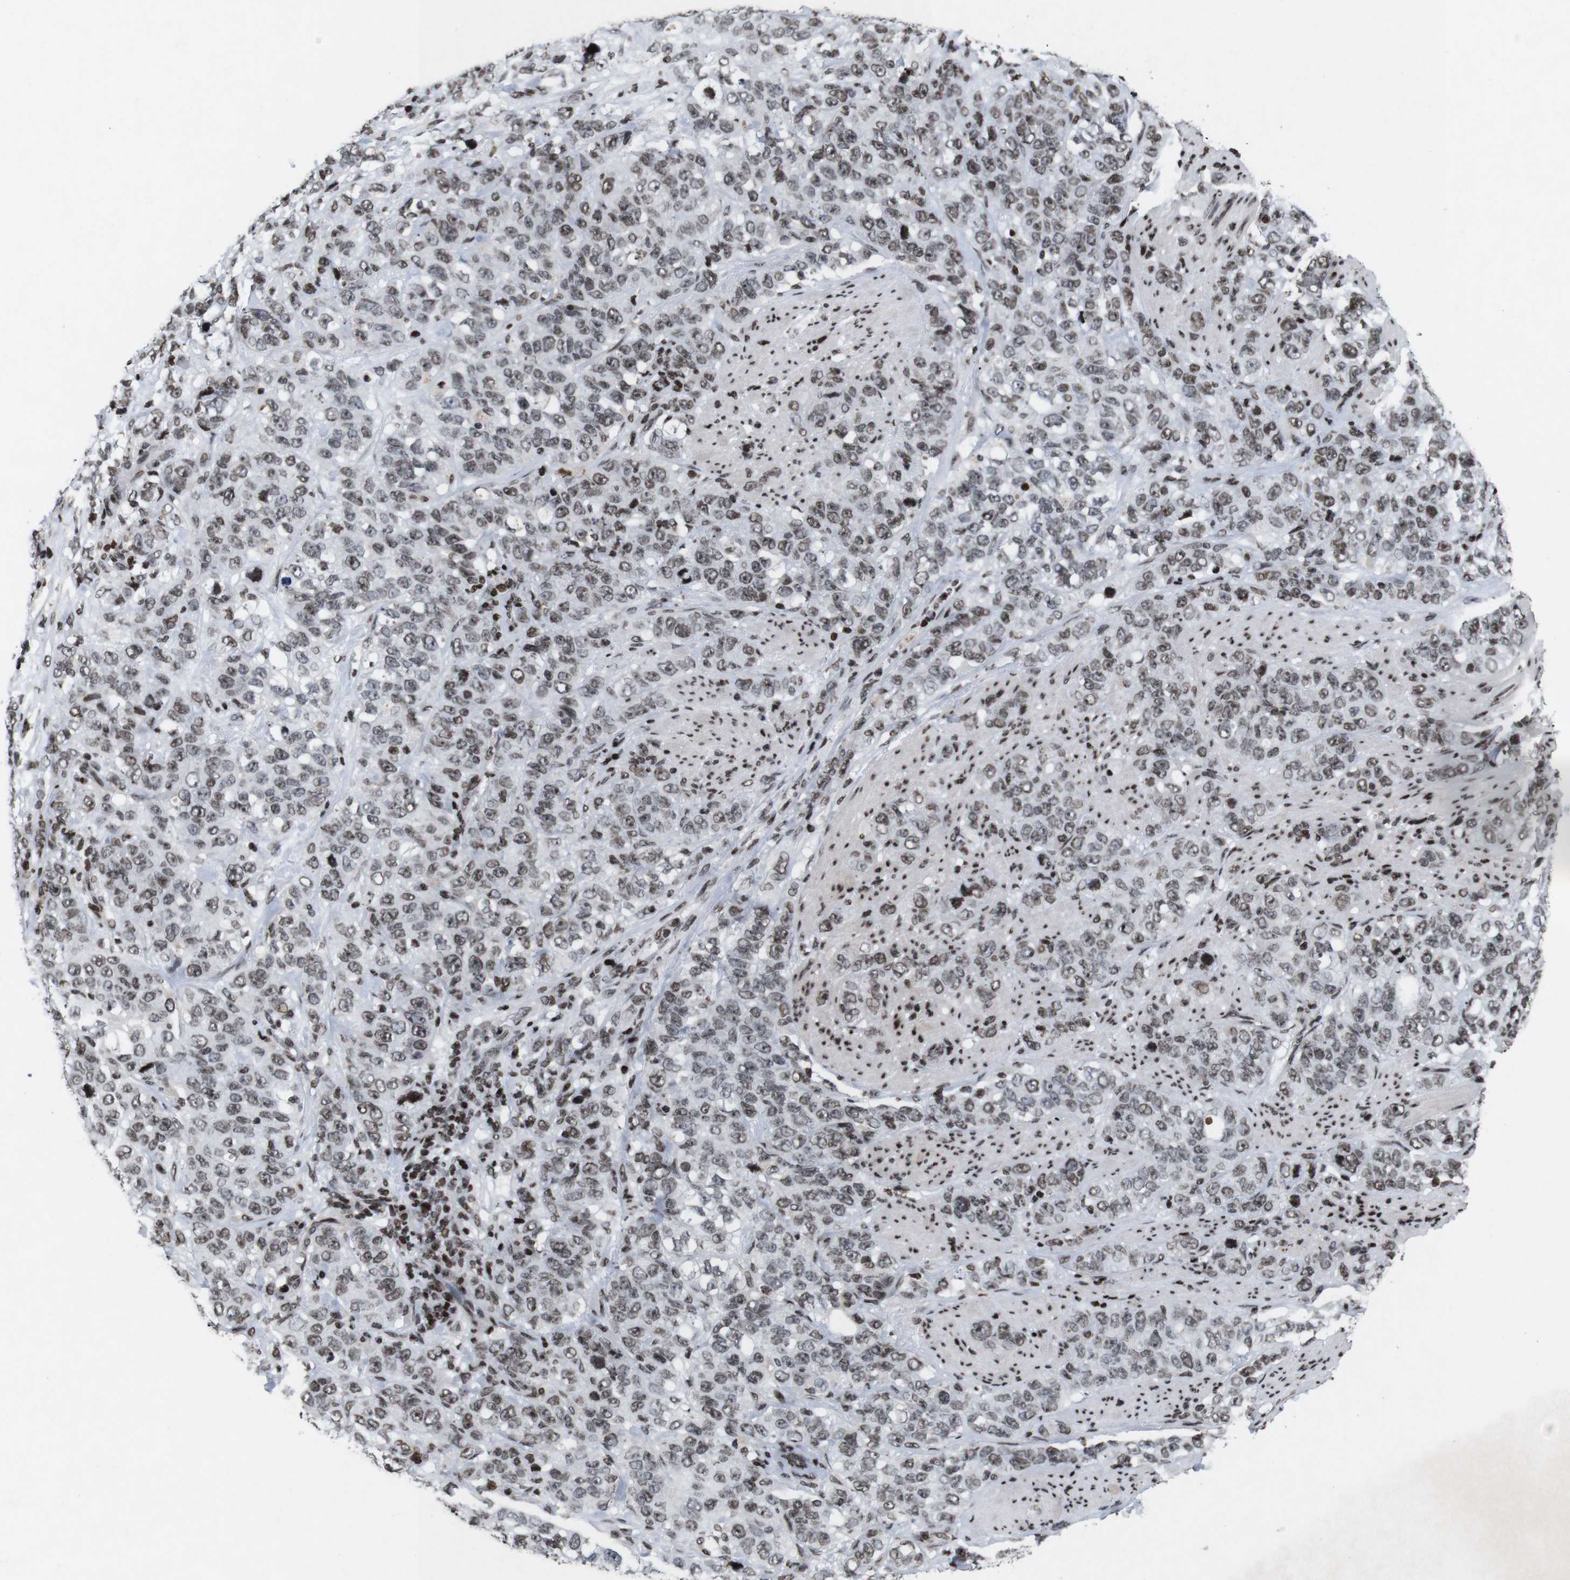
{"staining": {"intensity": "weak", "quantity": ">75%", "location": "nuclear"}, "tissue": "stomach cancer", "cell_type": "Tumor cells", "image_type": "cancer", "snomed": [{"axis": "morphology", "description": "Adenocarcinoma, NOS"}, {"axis": "topography", "description": "Stomach"}], "caption": "A high-resolution histopathology image shows immunohistochemistry (IHC) staining of stomach adenocarcinoma, which reveals weak nuclear staining in about >75% of tumor cells. (Brightfield microscopy of DAB IHC at high magnification).", "gene": "MAGEH1", "patient": {"sex": "male", "age": 48}}